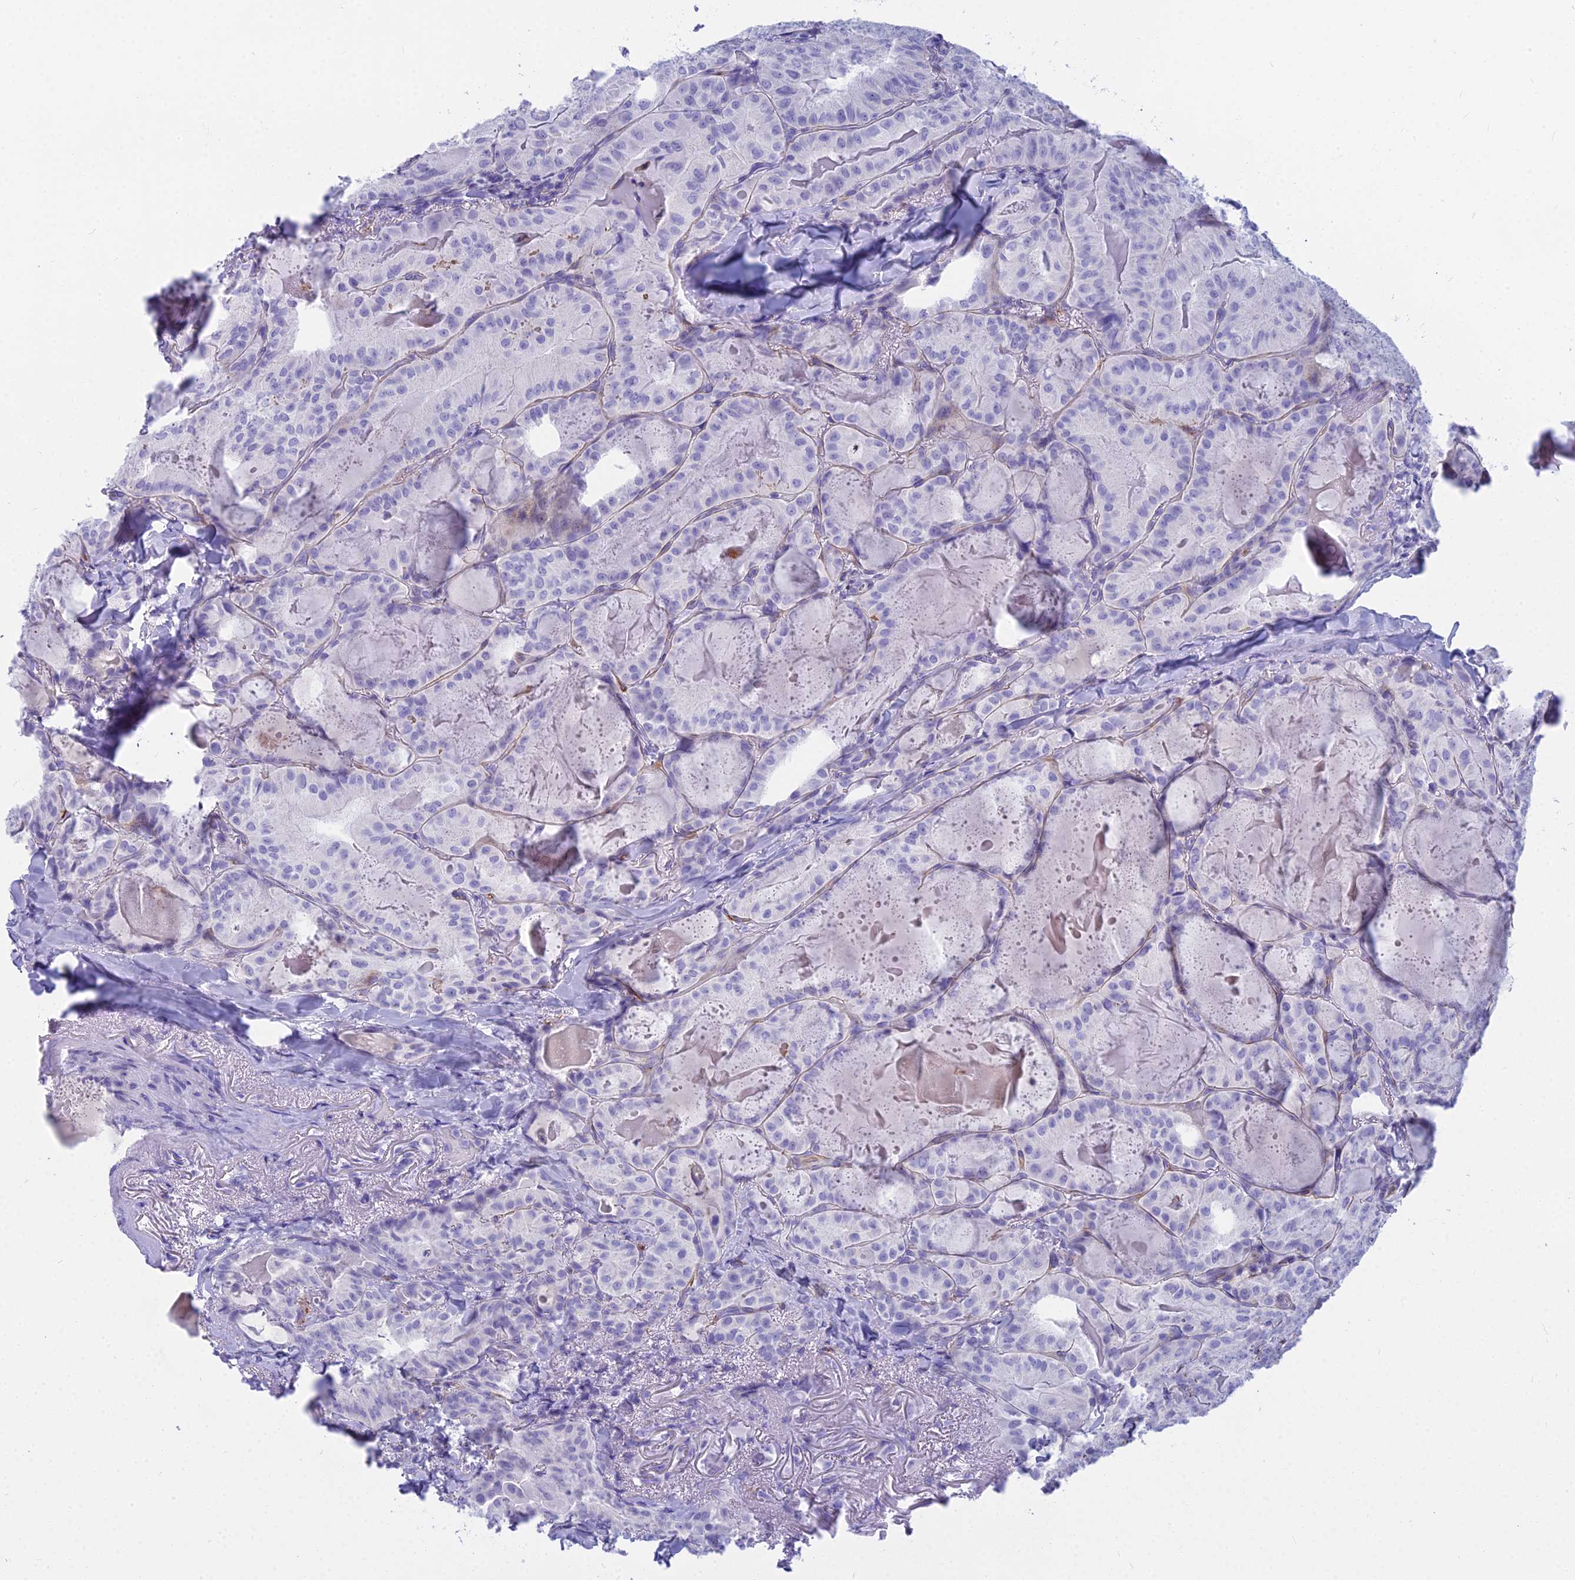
{"staining": {"intensity": "negative", "quantity": "none", "location": "none"}, "tissue": "thyroid cancer", "cell_type": "Tumor cells", "image_type": "cancer", "snomed": [{"axis": "morphology", "description": "Papillary adenocarcinoma, NOS"}, {"axis": "topography", "description": "Thyroid gland"}], "caption": "This is an IHC photomicrograph of thyroid cancer (papillary adenocarcinoma). There is no staining in tumor cells.", "gene": "EVI2A", "patient": {"sex": "female", "age": 68}}